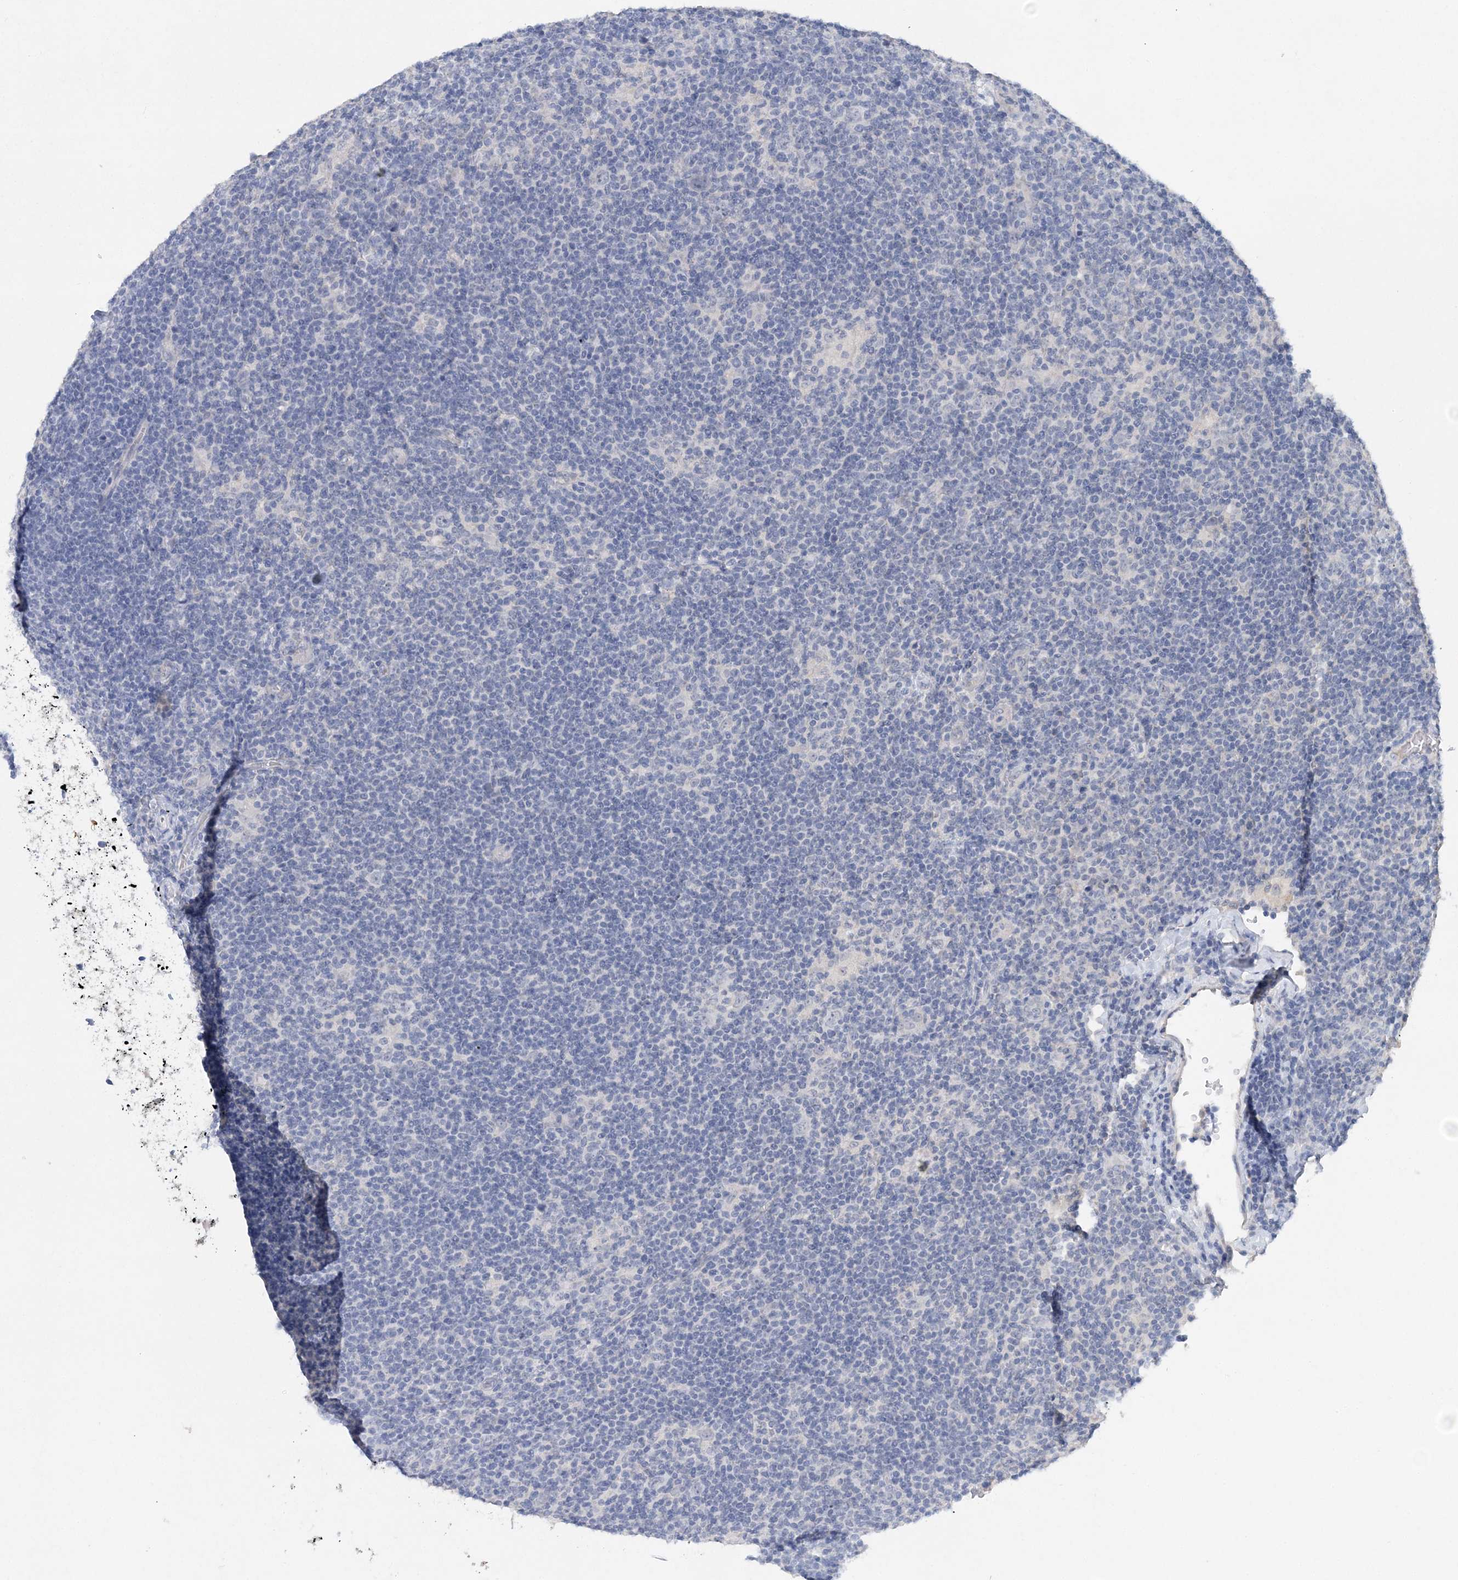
{"staining": {"intensity": "negative", "quantity": "none", "location": "none"}, "tissue": "lymphoma", "cell_type": "Tumor cells", "image_type": "cancer", "snomed": [{"axis": "morphology", "description": "Hodgkin's disease, NOS"}, {"axis": "topography", "description": "Lymph node"}], "caption": "This is an IHC histopathology image of human lymphoma. There is no staining in tumor cells.", "gene": "C11orf58", "patient": {"sex": "female", "age": 57}}